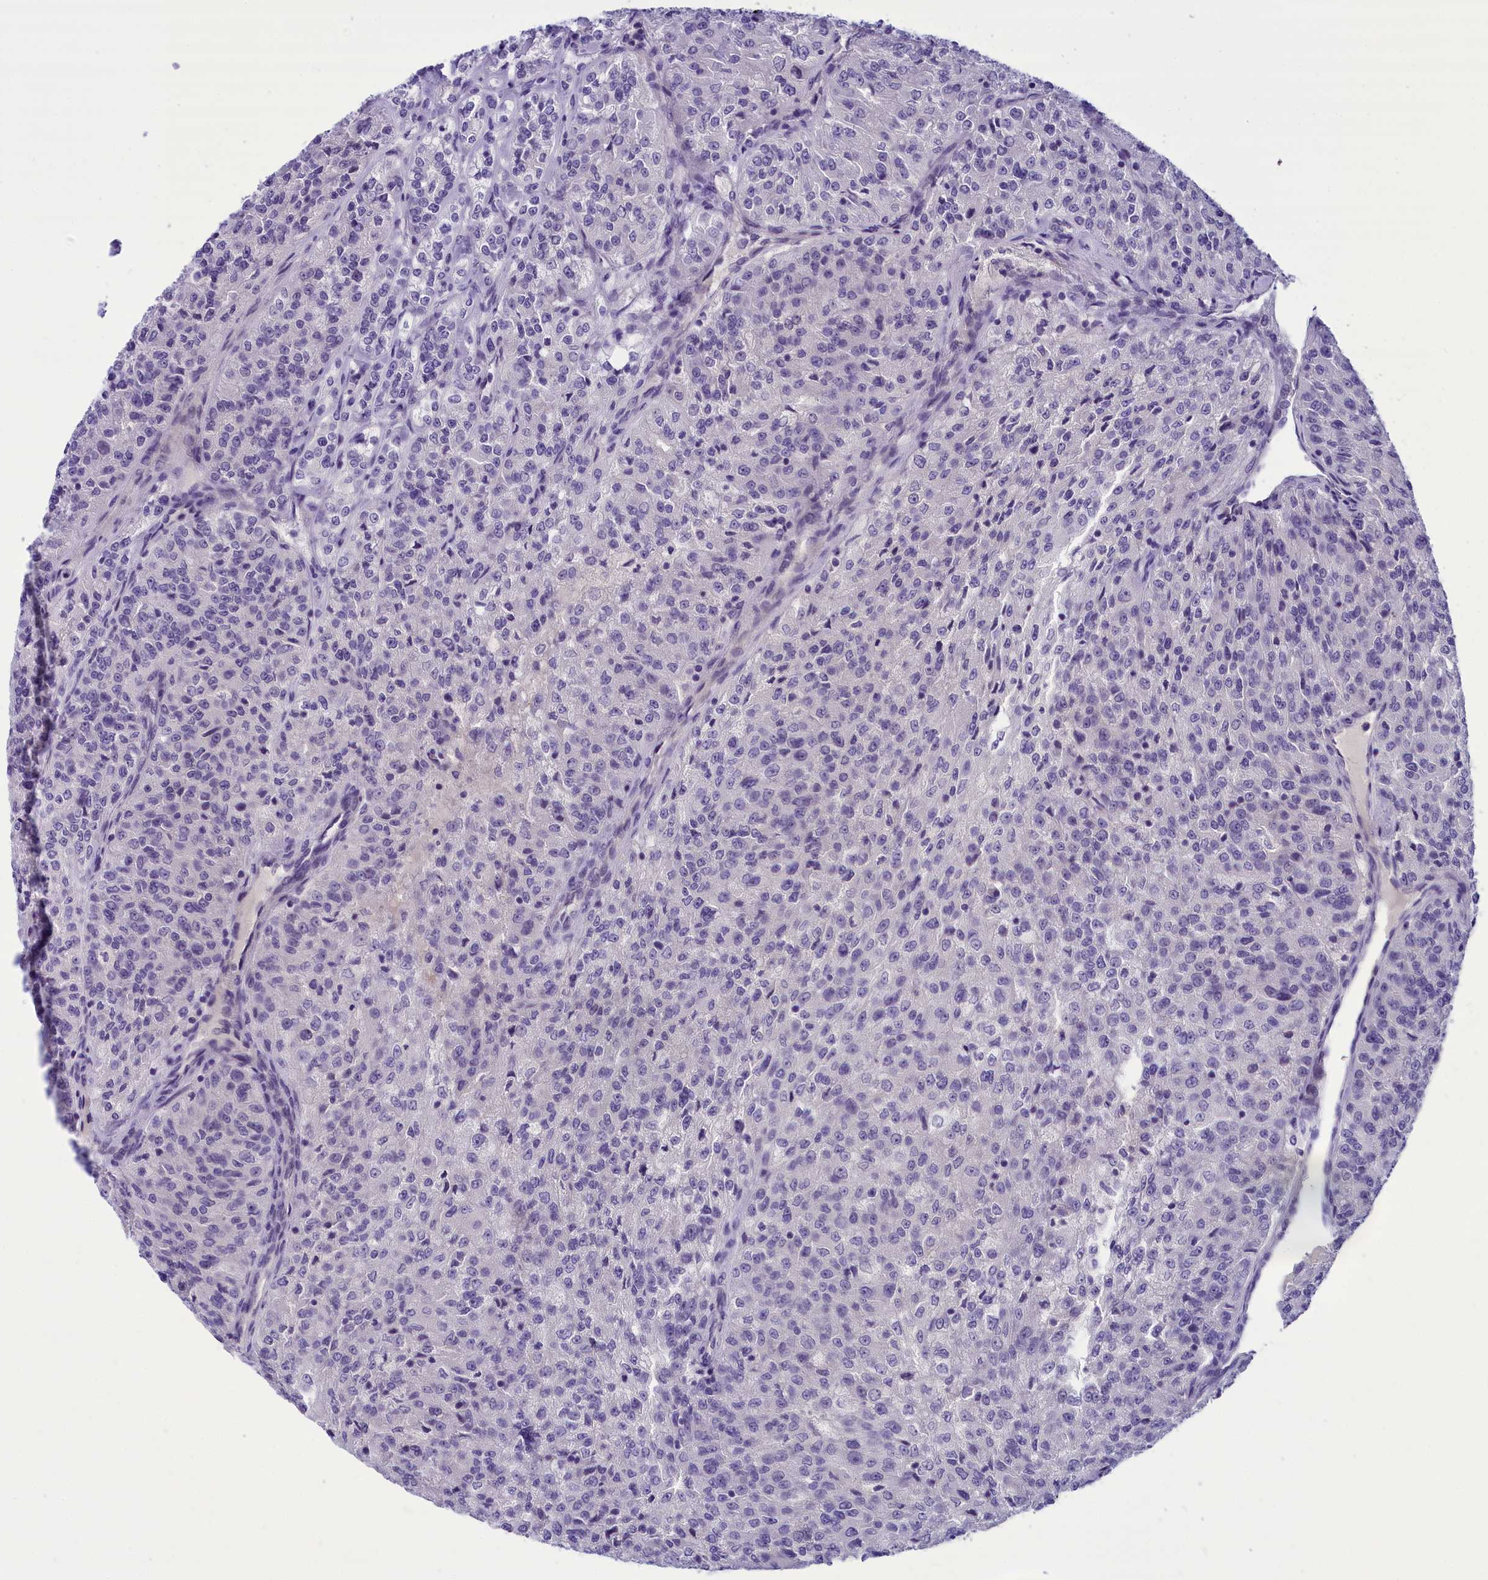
{"staining": {"intensity": "negative", "quantity": "none", "location": "none"}, "tissue": "renal cancer", "cell_type": "Tumor cells", "image_type": "cancer", "snomed": [{"axis": "morphology", "description": "Adenocarcinoma, NOS"}, {"axis": "topography", "description": "Kidney"}], "caption": "Renal adenocarcinoma stained for a protein using IHC demonstrates no expression tumor cells.", "gene": "PRR15", "patient": {"sex": "female", "age": 63}}